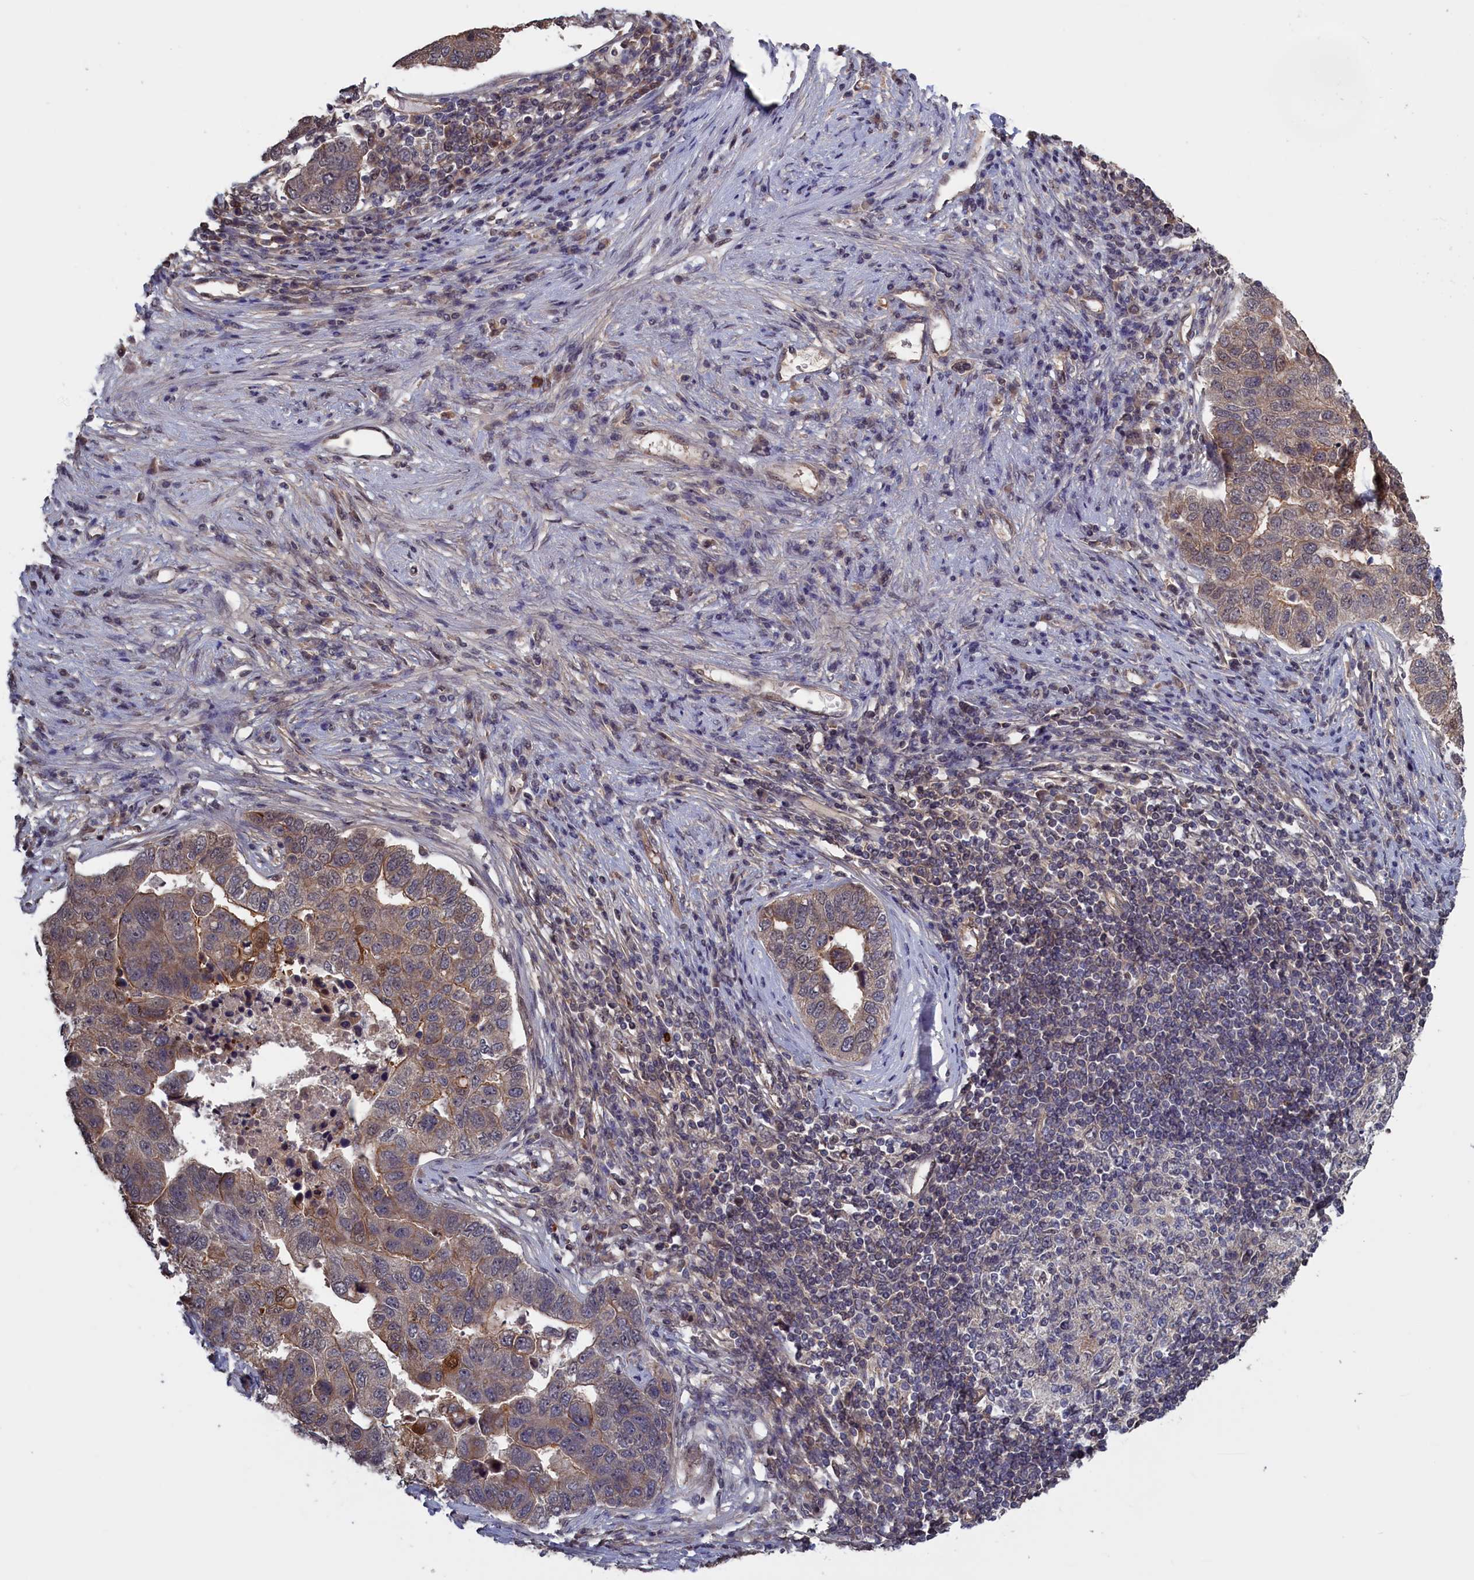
{"staining": {"intensity": "weak", "quantity": "25%-75%", "location": "cytoplasmic/membranous"}, "tissue": "pancreatic cancer", "cell_type": "Tumor cells", "image_type": "cancer", "snomed": [{"axis": "morphology", "description": "Adenocarcinoma, NOS"}, {"axis": "topography", "description": "Pancreas"}], "caption": "Pancreatic cancer stained with a protein marker reveals weak staining in tumor cells.", "gene": "PLP2", "patient": {"sex": "female", "age": 61}}